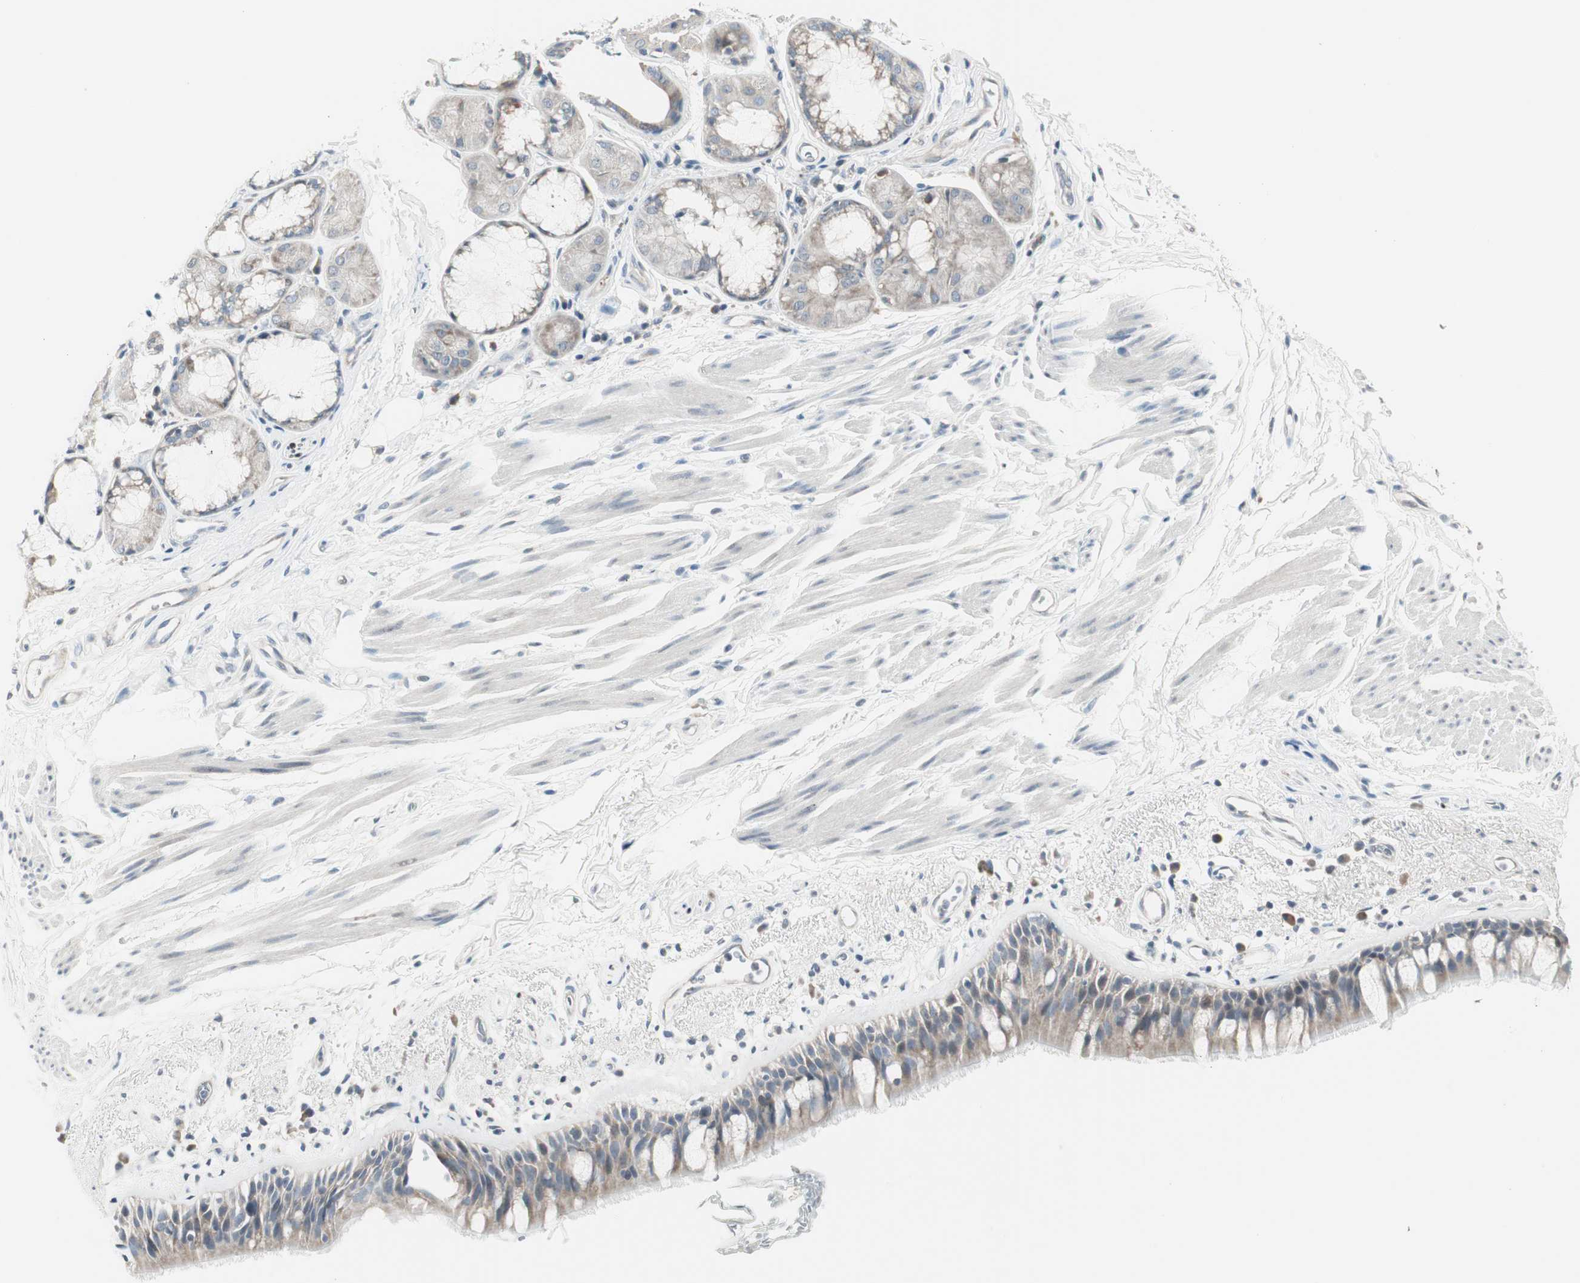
{"staining": {"intensity": "moderate", "quantity": ">75%", "location": "cytoplasmic/membranous"}, "tissue": "bronchus", "cell_type": "Respiratory epithelial cells", "image_type": "normal", "snomed": [{"axis": "morphology", "description": "Normal tissue, NOS"}, {"axis": "morphology", "description": "Adenocarcinoma, NOS"}, {"axis": "topography", "description": "Bronchus"}, {"axis": "topography", "description": "Lung"}], "caption": "Bronchus stained with DAB immunohistochemistry (IHC) demonstrates medium levels of moderate cytoplasmic/membranous expression in about >75% of respiratory epithelial cells. The protein of interest is stained brown, and the nuclei are stained in blue (DAB IHC with brightfield microscopy, high magnification).", "gene": "PDZK1", "patient": {"sex": "female", "age": 54}}